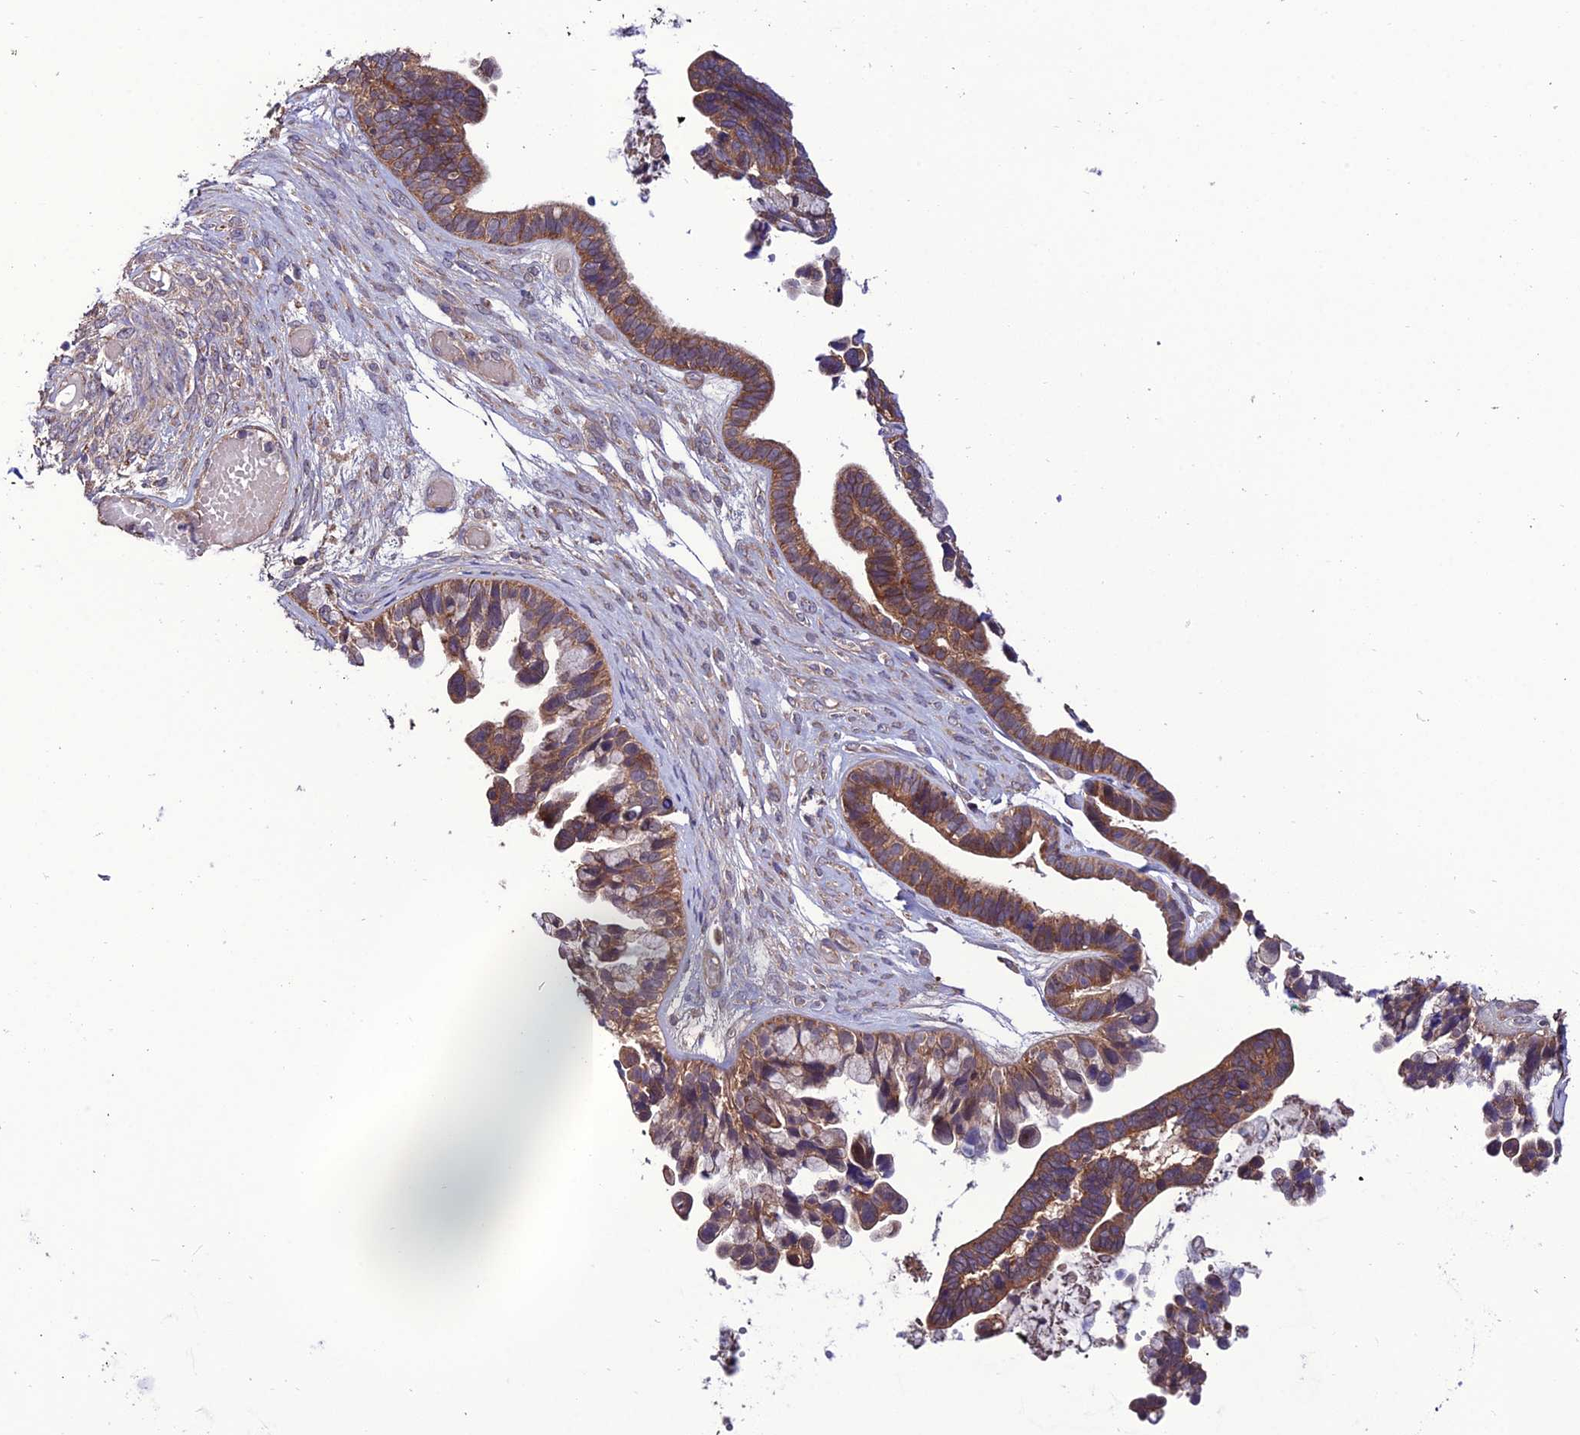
{"staining": {"intensity": "moderate", "quantity": ">75%", "location": "cytoplasmic/membranous"}, "tissue": "ovarian cancer", "cell_type": "Tumor cells", "image_type": "cancer", "snomed": [{"axis": "morphology", "description": "Cystadenocarcinoma, serous, NOS"}, {"axis": "topography", "description": "Ovary"}], "caption": "Ovarian cancer stained with a protein marker displays moderate staining in tumor cells.", "gene": "PPIL3", "patient": {"sex": "female", "age": 56}}